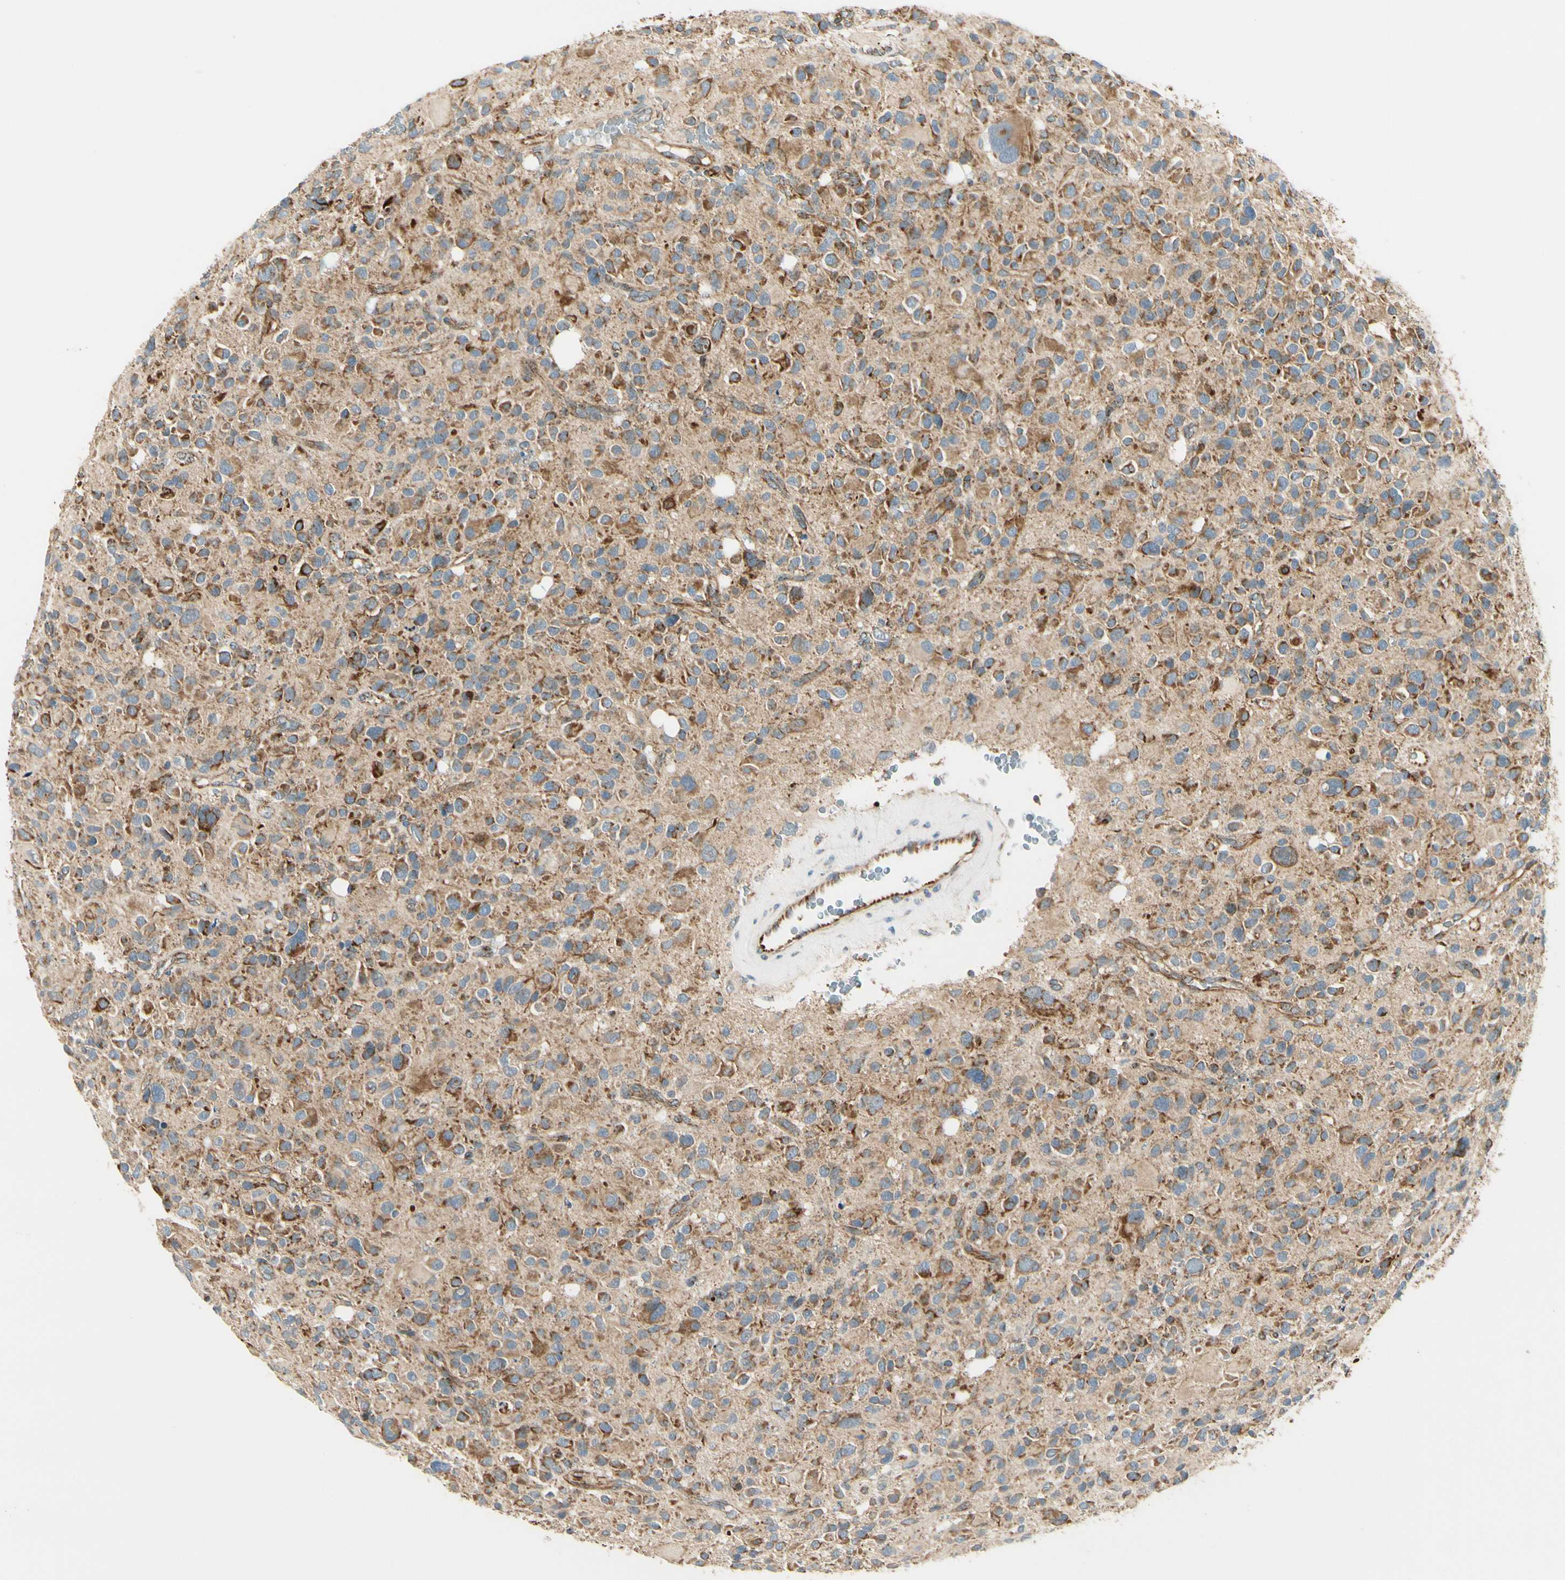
{"staining": {"intensity": "moderate", "quantity": ">75%", "location": "cytoplasmic/membranous"}, "tissue": "glioma", "cell_type": "Tumor cells", "image_type": "cancer", "snomed": [{"axis": "morphology", "description": "Glioma, malignant, High grade"}, {"axis": "topography", "description": "Brain"}], "caption": "High-power microscopy captured an IHC histopathology image of malignant high-grade glioma, revealing moderate cytoplasmic/membranous staining in approximately >75% of tumor cells.", "gene": "TBC1D10A", "patient": {"sex": "male", "age": 48}}